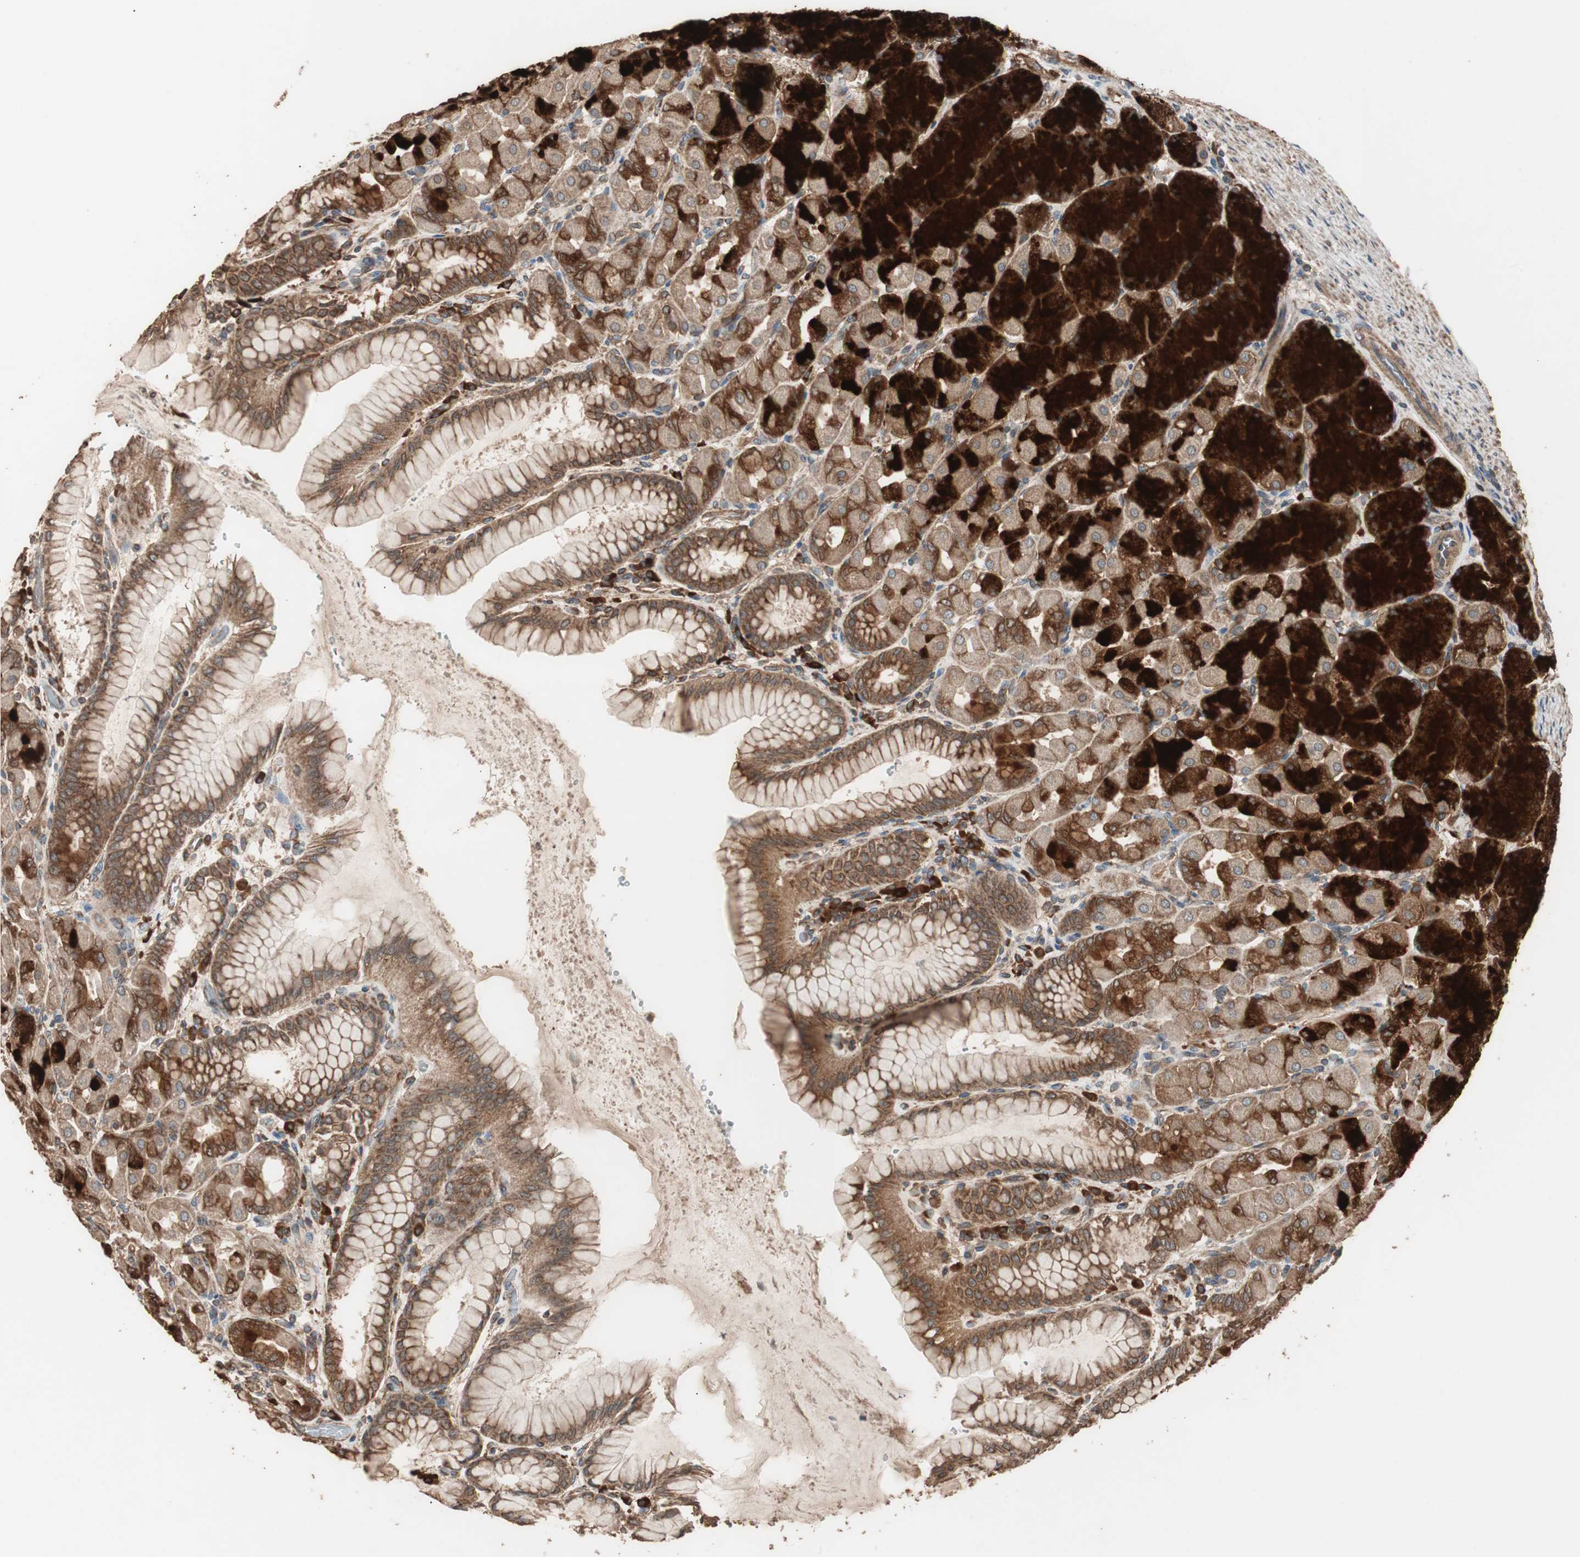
{"staining": {"intensity": "strong", "quantity": "25%-75%", "location": "cytoplasmic/membranous"}, "tissue": "stomach", "cell_type": "Glandular cells", "image_type": "normal", "snomed": [{"axis": "morphology", "description": "Normal tissue, NOS"}, {"axis": "topography", "description": "Stomach, upper"}], "caption": "Immunohistochemical staining of benign human stomach reveals 25%-75% levels of strong cytoplasmic/membranous protein positivity in about 25%-75% of glandular cells. The protein is stained brown, and the nuclei are stained in blue (DAB IHC with brightfield microscopy, high magnification).", "gene": "LZTS1", "patient": {"sex": "female", "age": 56}}